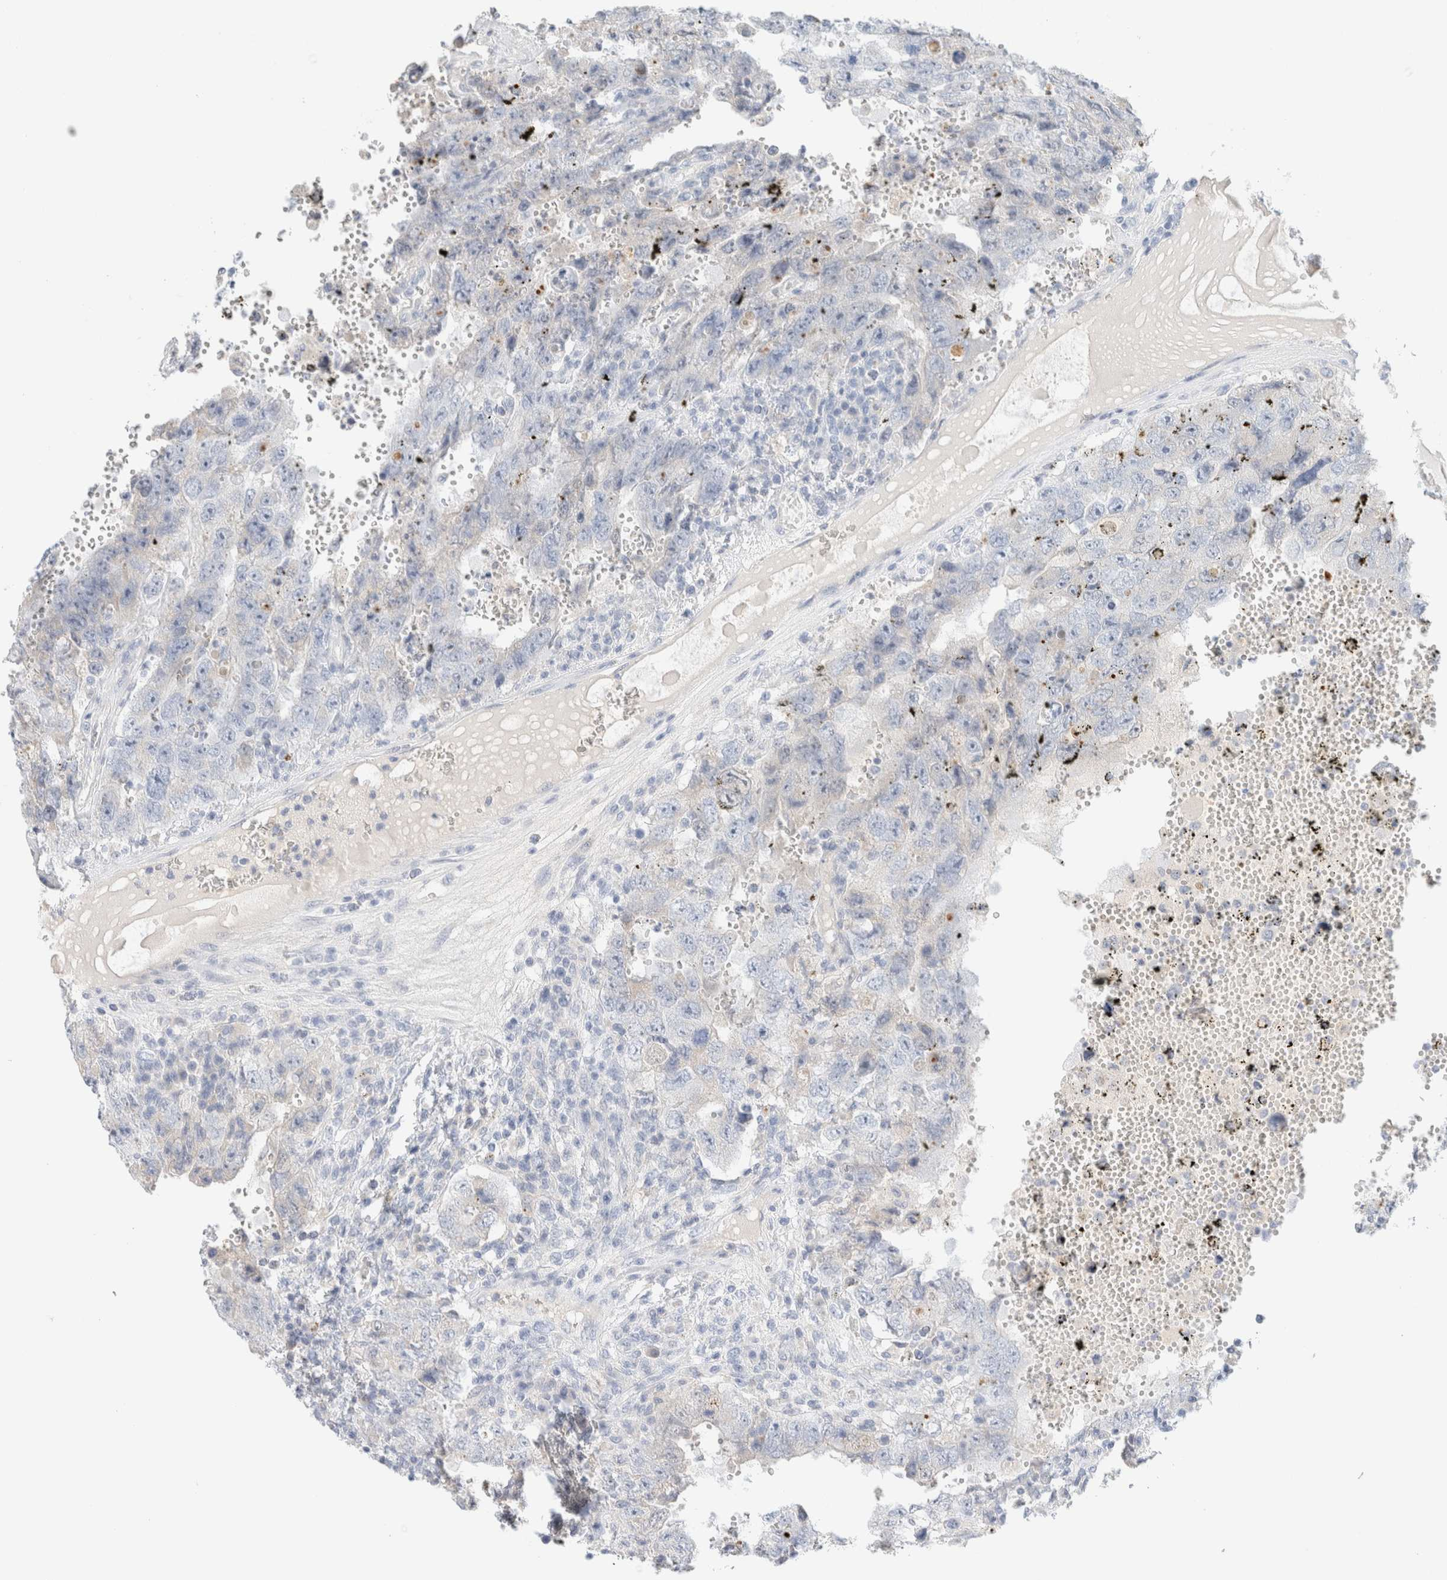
{"staining": {"intensity": "negative", "quantity": "none", "location": "none"}, "tissue": "testis cancer", "cell_type": "Tumor cells", "image_type": "cancer", "snomed": [{"axis": "morphology", "description": "Carcinoma, Embryonal, NOS"}, {"axis": "topography", "description": "Testis"}], "caption": "Tumor cells are negative for brown protein staining in testis cancer.", "gene": "HEXD", "patient": {"sex": "male", "age": 26}}